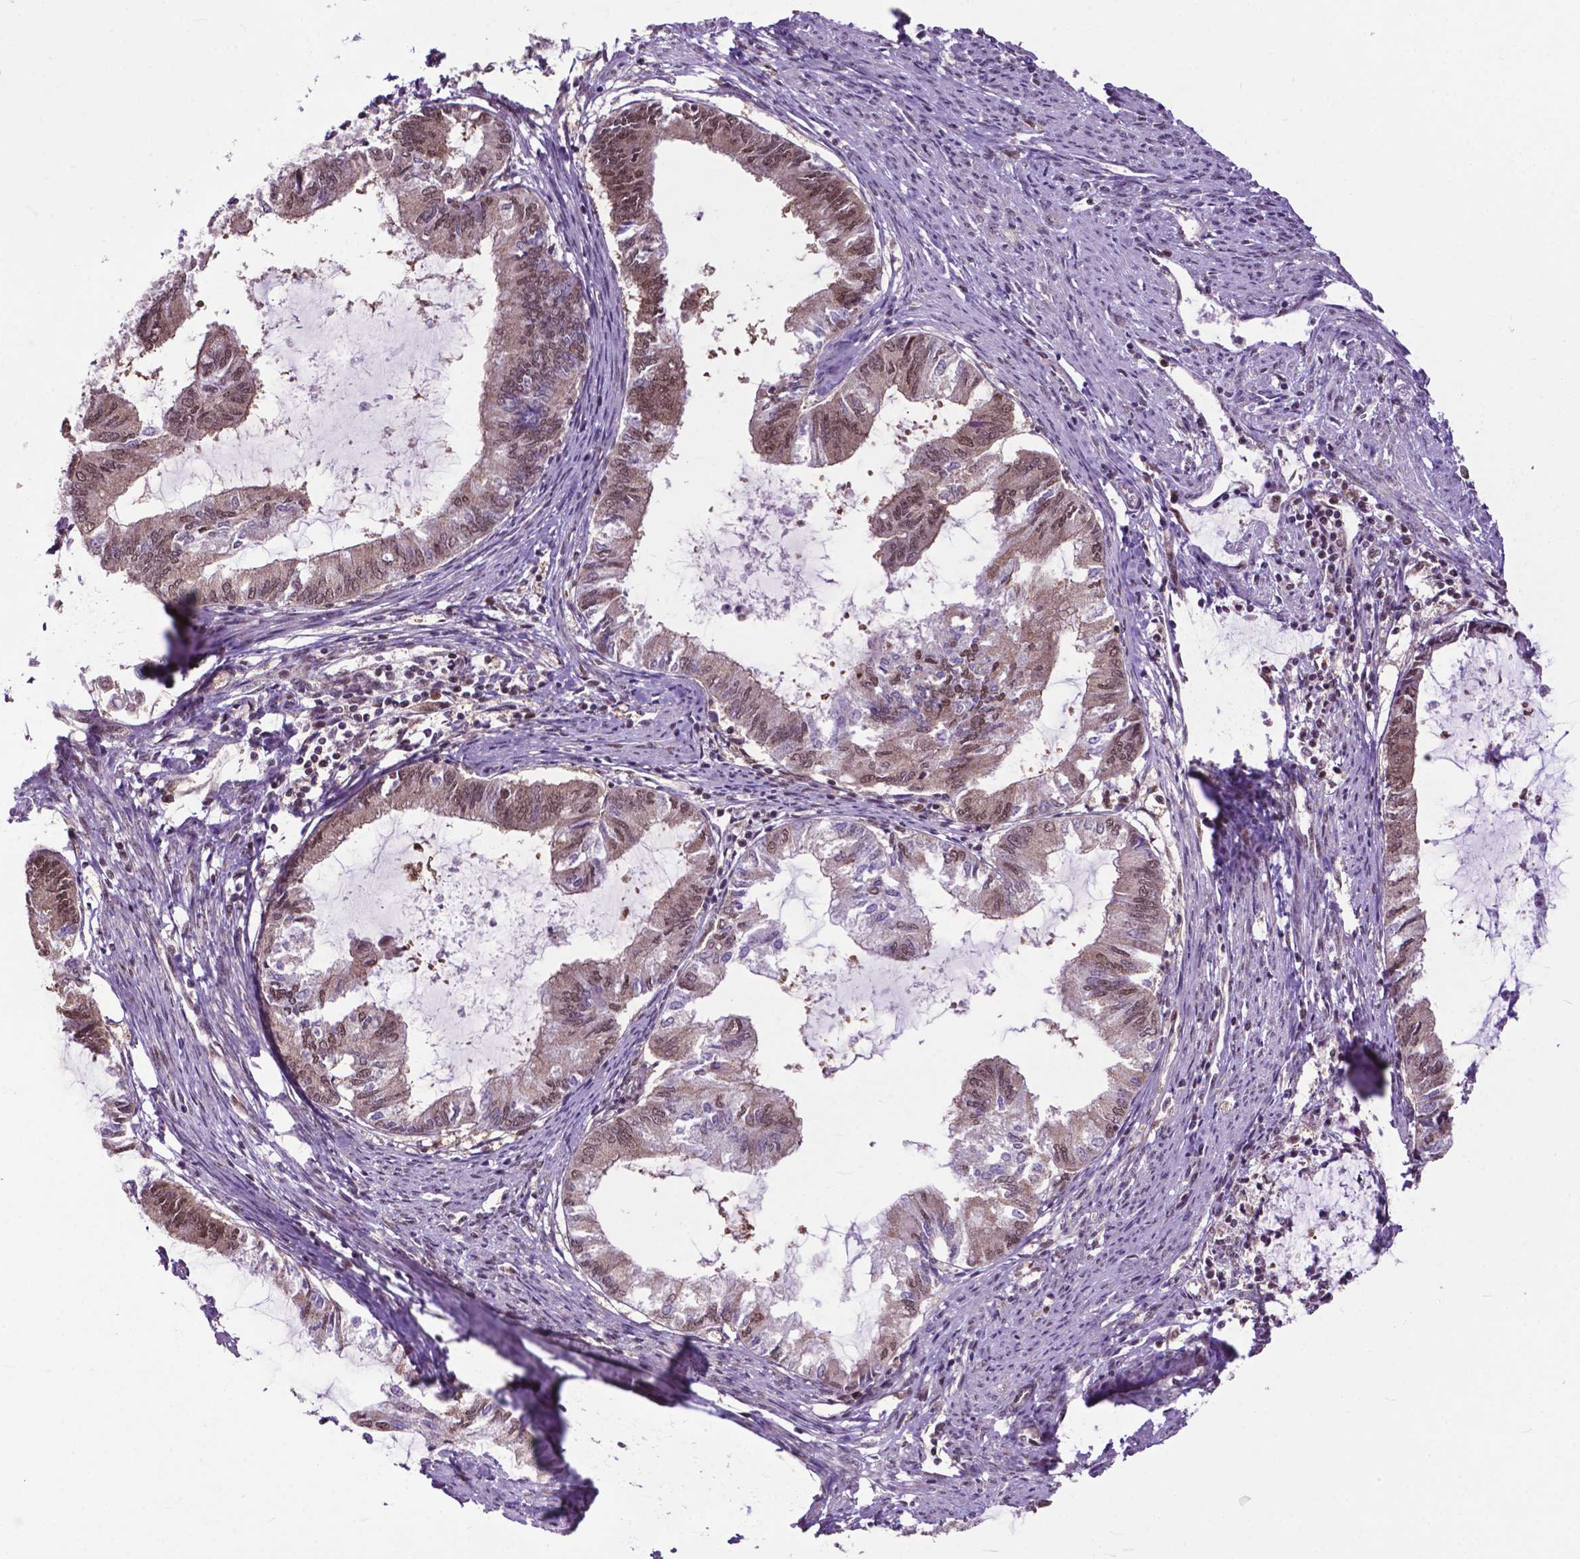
{"staining": {"intensity": "moderate", "quantity": ">75%", "location": "nuclear"}, "tissue": "endometrial cancer", "cell_type": "Tumor cells", "image_type": "cancer", "snomed": [{"axis": "morphology", "description": "Adenocarcinoma, NOS"}, {"axis": "topography", "description": "Endometrium"}], "caption": "Protein staining of endometrial adenocarcinoma tissue displays moderate nuclear positivity in approximately >75% of tumor cells. (Brightfield microscopy of DAB IHC at high magnification).", "gene": "FAF1", "patient": {"sex": "female", "age": 86}}